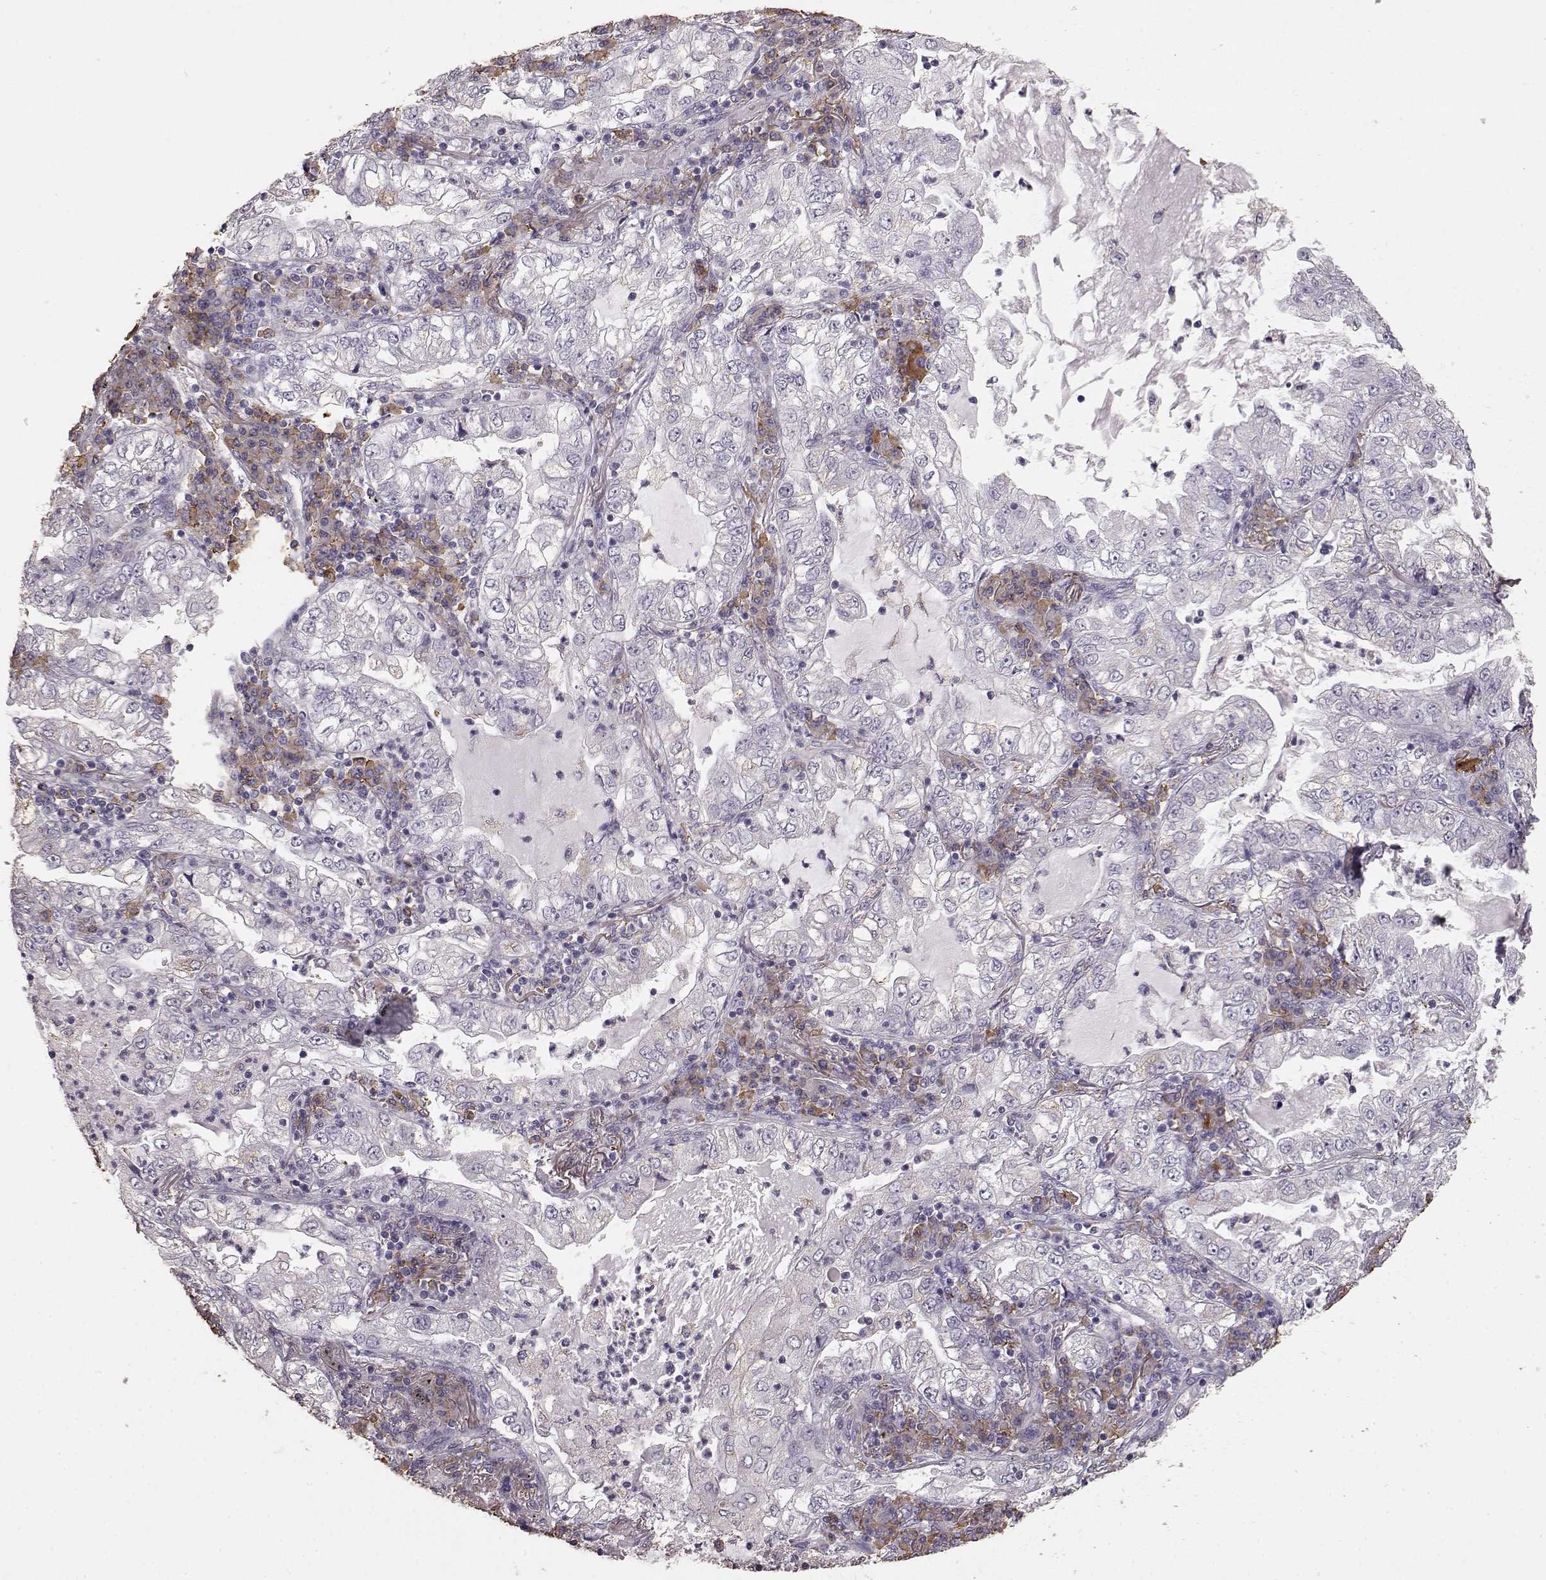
{"staining": {"intensity": "negative", "quantity": "none", "location": "none"}, "tissue": "lung cancer", "cell_type": "Tumor cells", "image_type": "cancer", "snomed": [{"axis": "morphology", "description": "Adenocarcinoma, NOS"}, {"axis": "topography", "description": "Lung"}], "caption": "Immunohistochemistry image of lung cancer (adenocarcinoma) stained for a protein (brown), which shows no staining in tumor cells.", "gene": "GABRG3", "patient": {"sex": "female", "age": 73}}